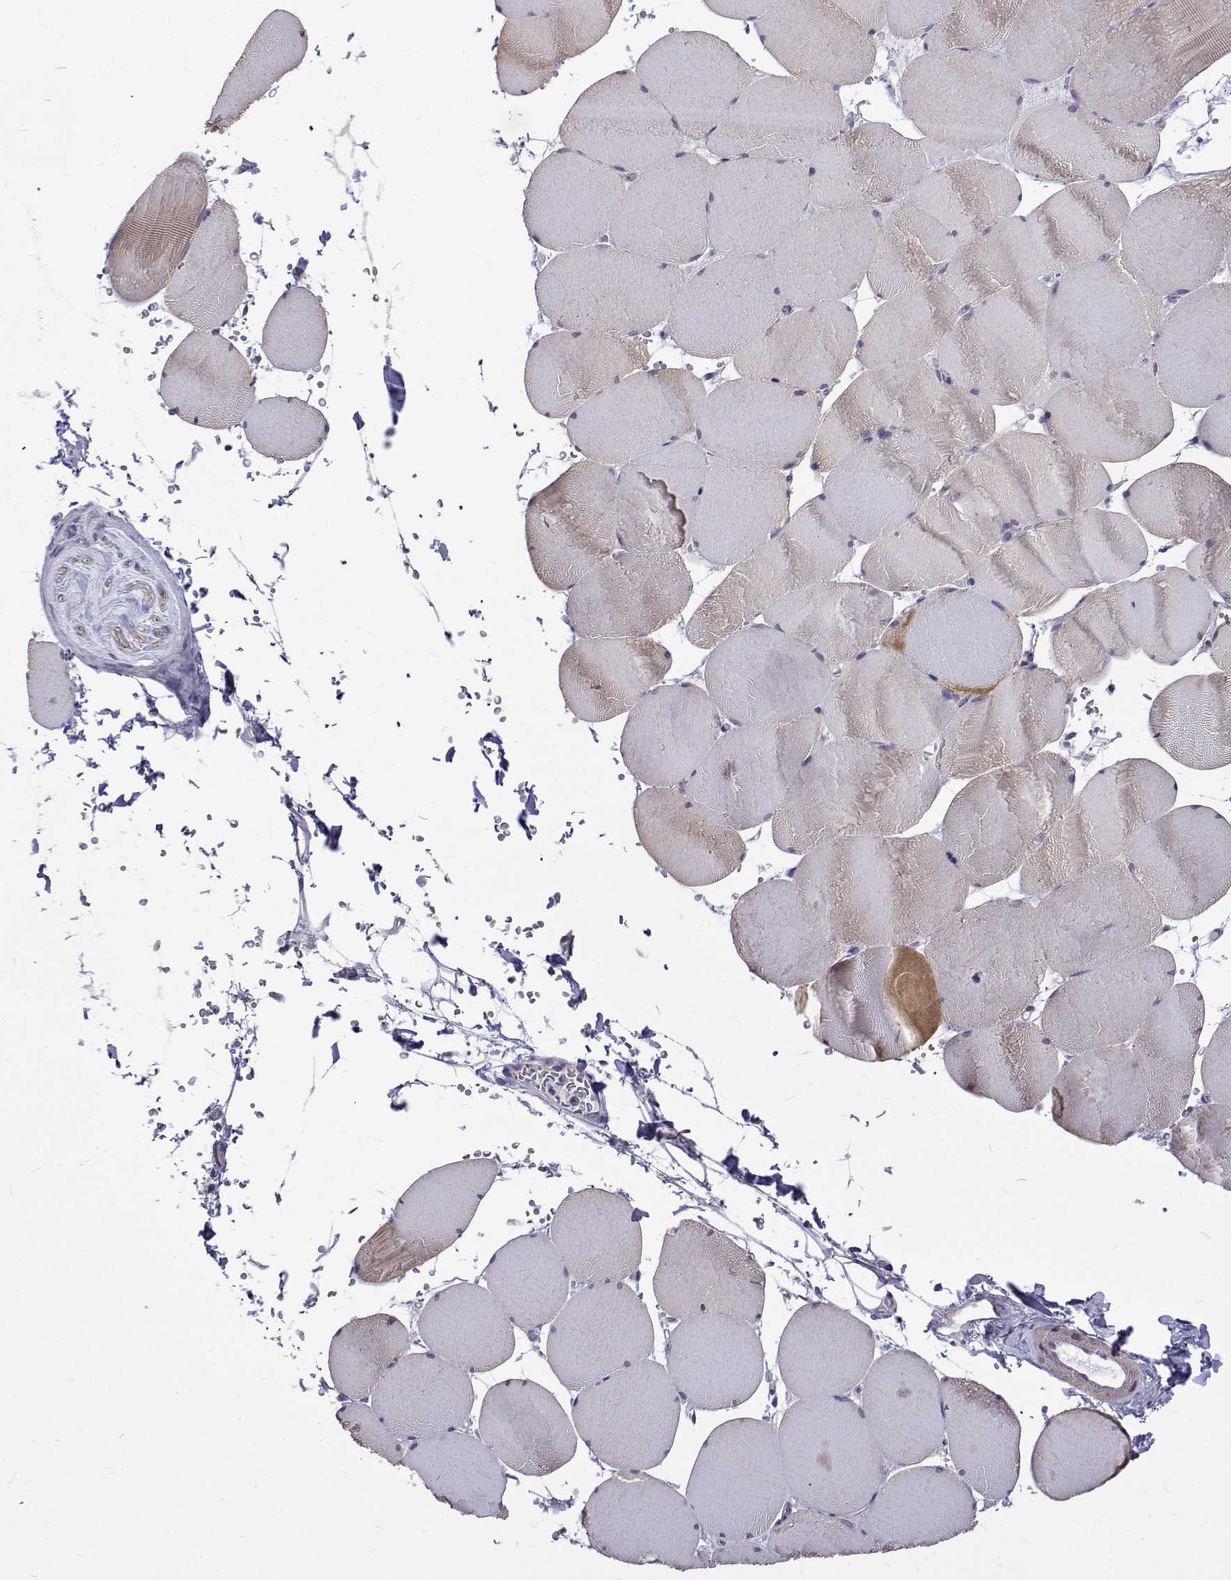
{"staining": {"intensity": "weak", "quantity": "<25%", "location": "cytoplasmic/membranous"}, "tissue": "skeletal muscle", "cell_type": "Myocytes", "image_type": "normal", "snomed": [{"axis": "morphology", "description": "Normal tissue, NOS"}, {"axis": "topography", "description": "Skeletal muscle"}, {"axis": "topography", "description": "Head-Neck"}], "caption": "There is no significant positivity in myocytes of skeletal muscle. (DAB IHC, high magnification).", "gene": "PADI1", "patient": {"sex": "male", "age": 66}}